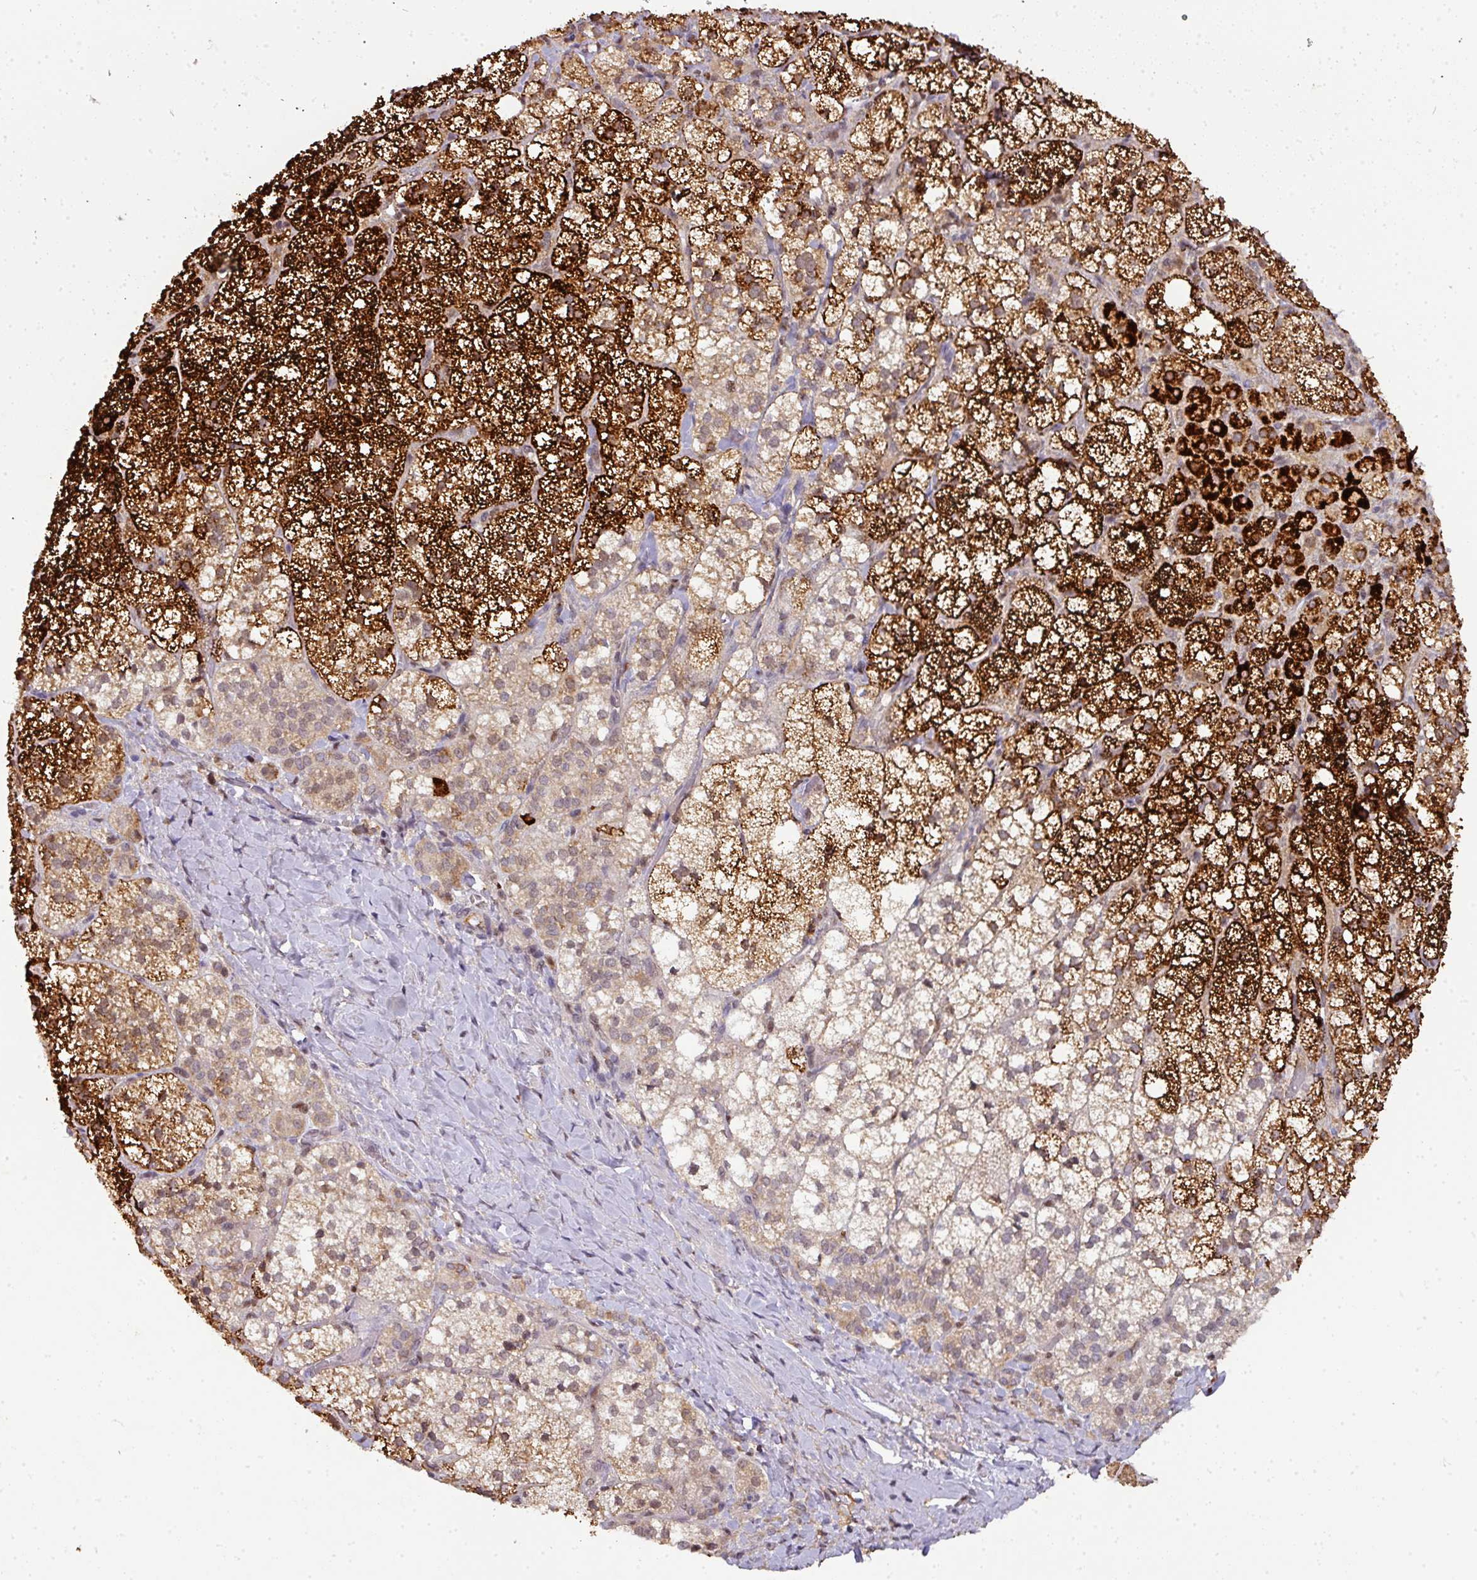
{"staining": {"intensity": "strong", "quantity": "25%-75%", "location": "cytoplasmic/membranous"}, "tissue": "adrenal gland", "cell_type": "Glandular cells", "image_type": "normal", "snomed": [{"axis": "morphology", "description": "Normal tissue, NOS"}, {"axis": "topography", "description": "Adrenal gland"}], "caption": "Immunohistochemistry (IHC) staining of benign adrenal gland, which reveals high levels of strong cytoplasmic/membranous positivity in about 25%-75% of glandular cells indicating strong cytoplasmic/membranous protein staining. The staining was performed using DAB (3,3'-diaminobenzidine) (brown) for protein detection and nuclei were counterstained in hematoxylin (blue).", "gene": "RANBP9", "patient": {"sex": "male", "age": 53}}